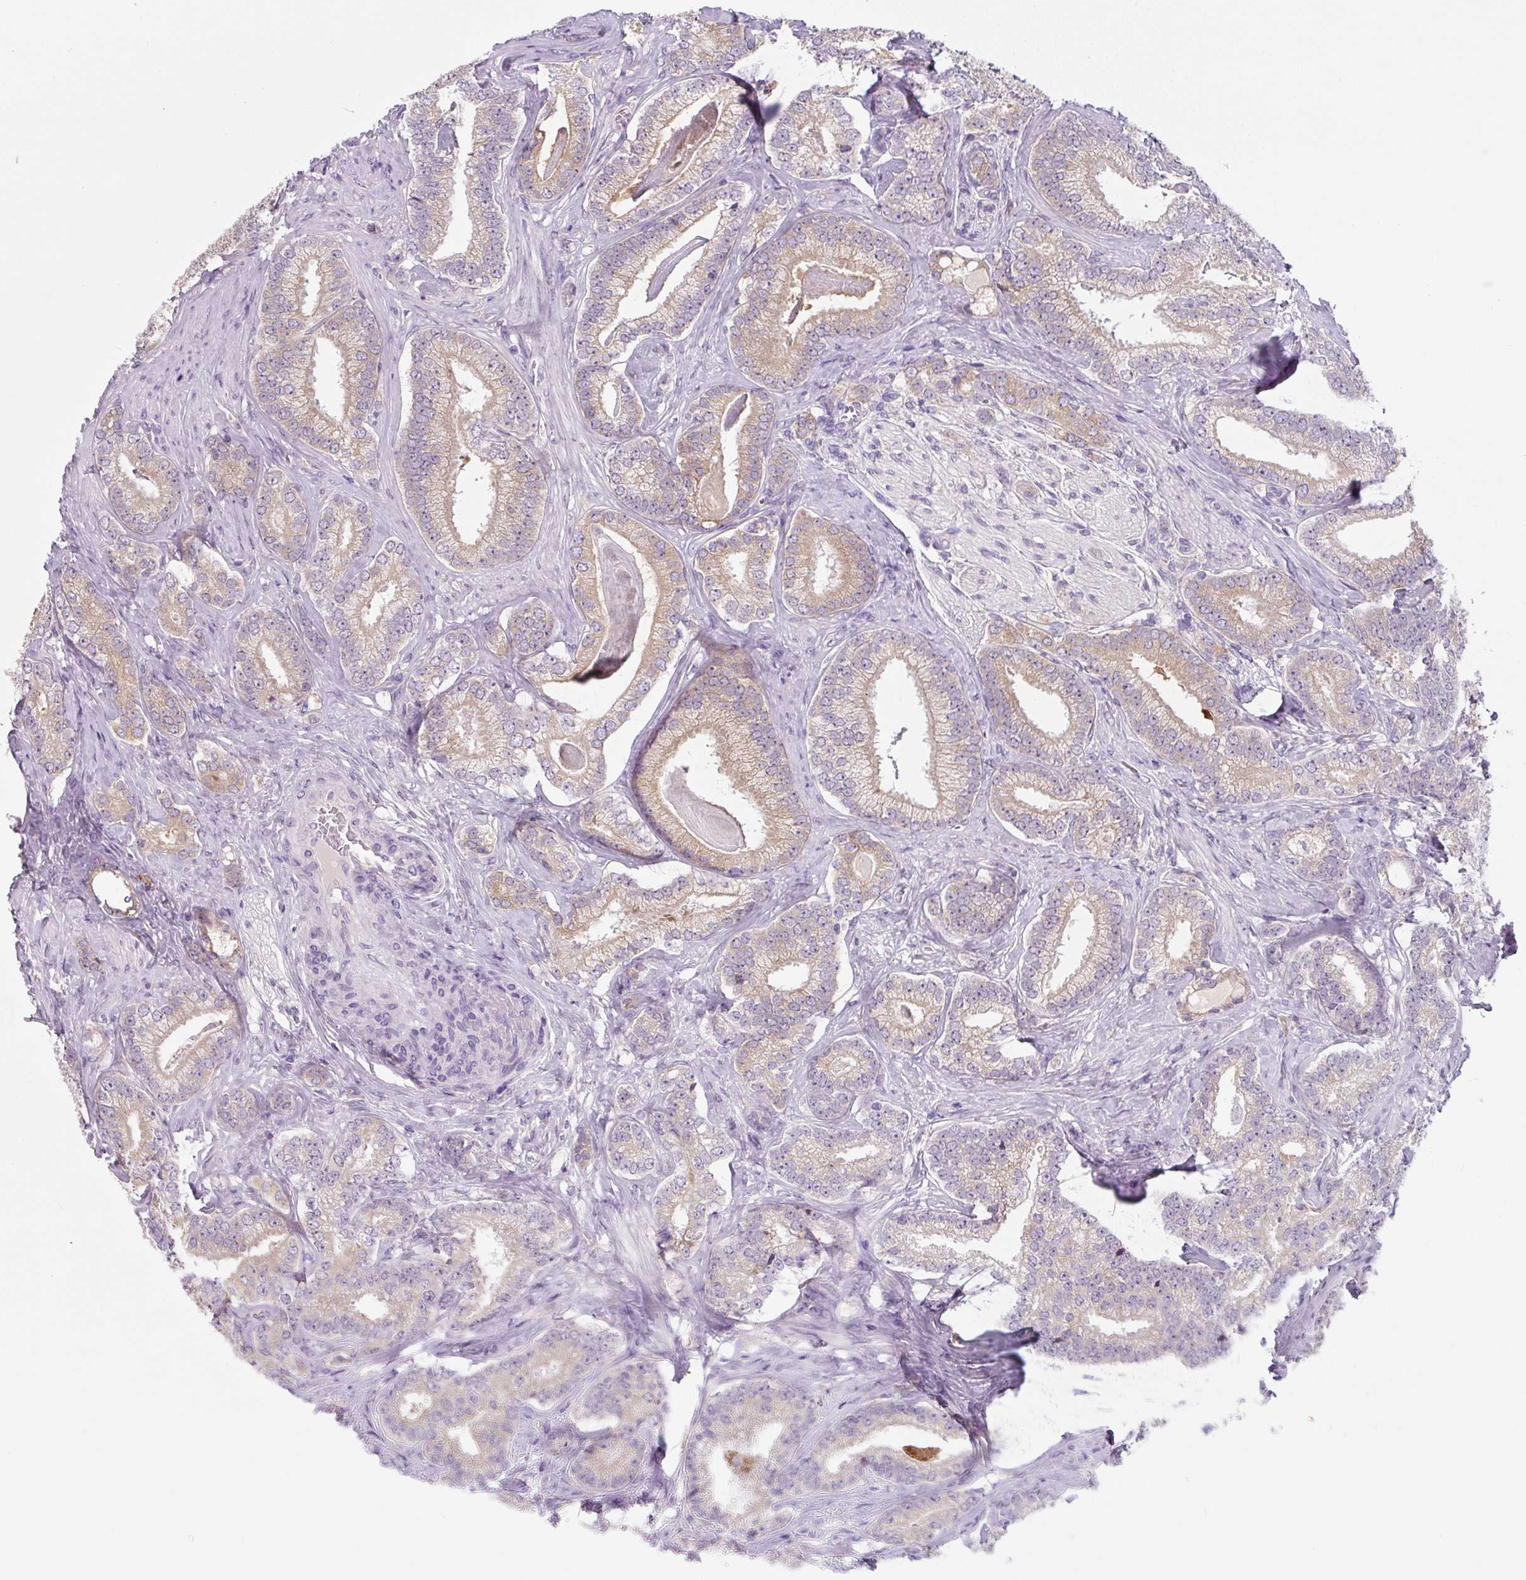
{"staining": {"intensity": "weak", "quantity": "25%-75%", "location": "cytoplasmic/membranous"}, "tissue": "prostate cancer", "cell_type": "Tumor cells", "image_type": "cancer", "snomed": [{"axis": "morphology", "description": "Adenocarcinoma, Low grade"}, {"axis": "topography", "description": "Prostate"}], "caption": "The immunohistochemical stain shows weak cytoplasmic/membranous staining in tumor cells of adenocarcinoma (low-grade) (prostate) tissue.", "gene": "FZD5", "patient": {"sex": "male", "age": 63}}